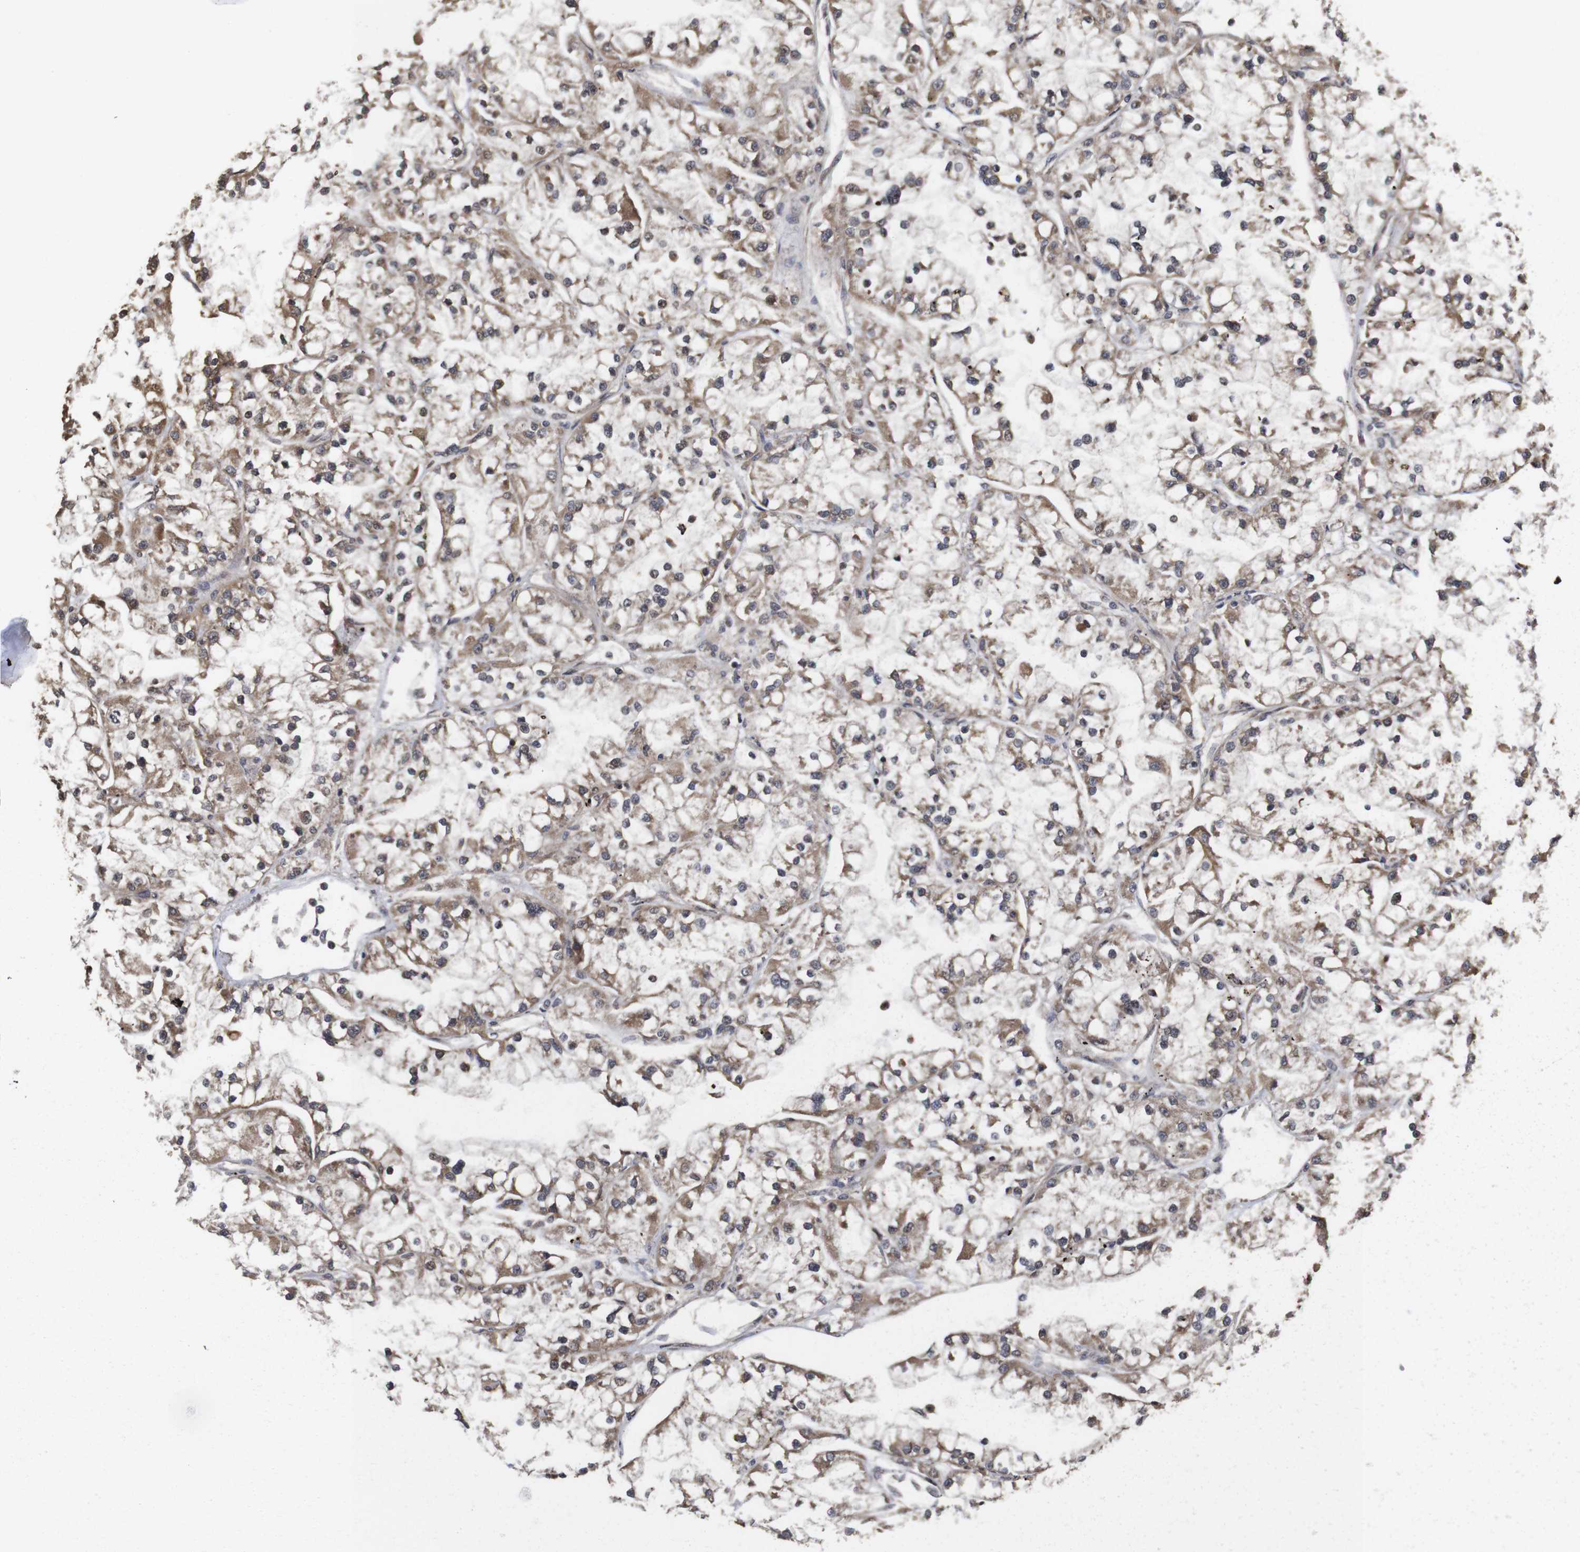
{"staining": {"intensity": "moderate", "quantity": ">75%", "location": "cytoplasmic/membranous"}, "tissue": "renal cancer", "cell_type": "Tumor cells", "image_type": "cancer", "snomed": [{"axis": "morphology", "description": "Adenocarcinoma, NOS"}, {"axis": "topography", "description": "Kidney"}], "caption": "Moderate cytoplasmic/membranous positivity is seen in approximately >75% of tumor cells in renal cancer.", "gene": "PTPN14", "patient": {"sex": "female", "age": 52}}